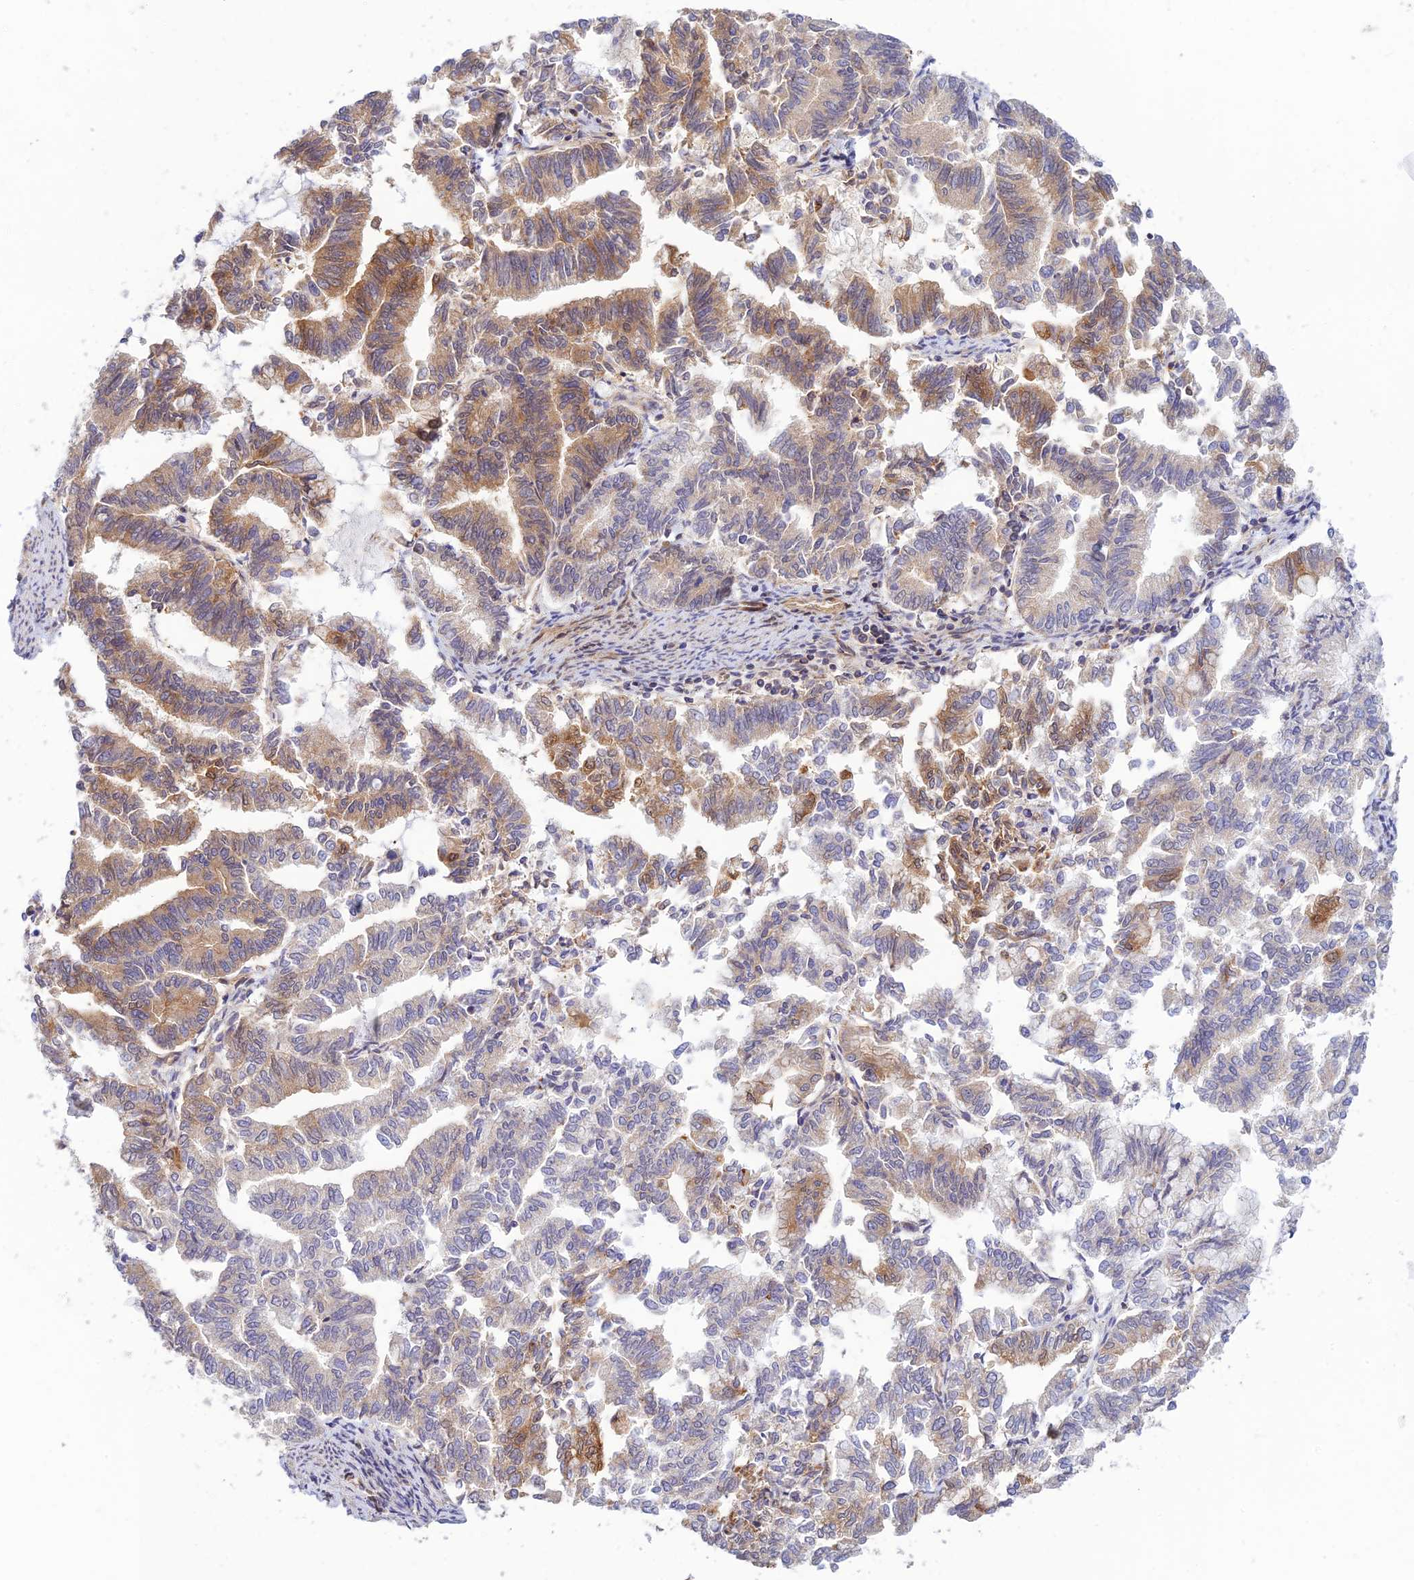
{"staining": {"intensity": "moderate", "quantity": "<25%", "location": "cytoplasmic/membranous"}, "tissue": "endometrial cancer", "cell_type": "Tumor cells", "image_type": "cancer", "snomed": [{"axis": "morphology", "description": "Adenocarcinoma, NOS"}, {"axis": "topography", "description": "Endometrium"}], "caption": "A low amount of moderate cytoplasmic/membranous positivity is identified in approximately <25% of tumor cells in adenocarcinoma (endometrial) tissue.", "gene": "PPP1R12C", "patient": {"sex": "female", "age": 79}}